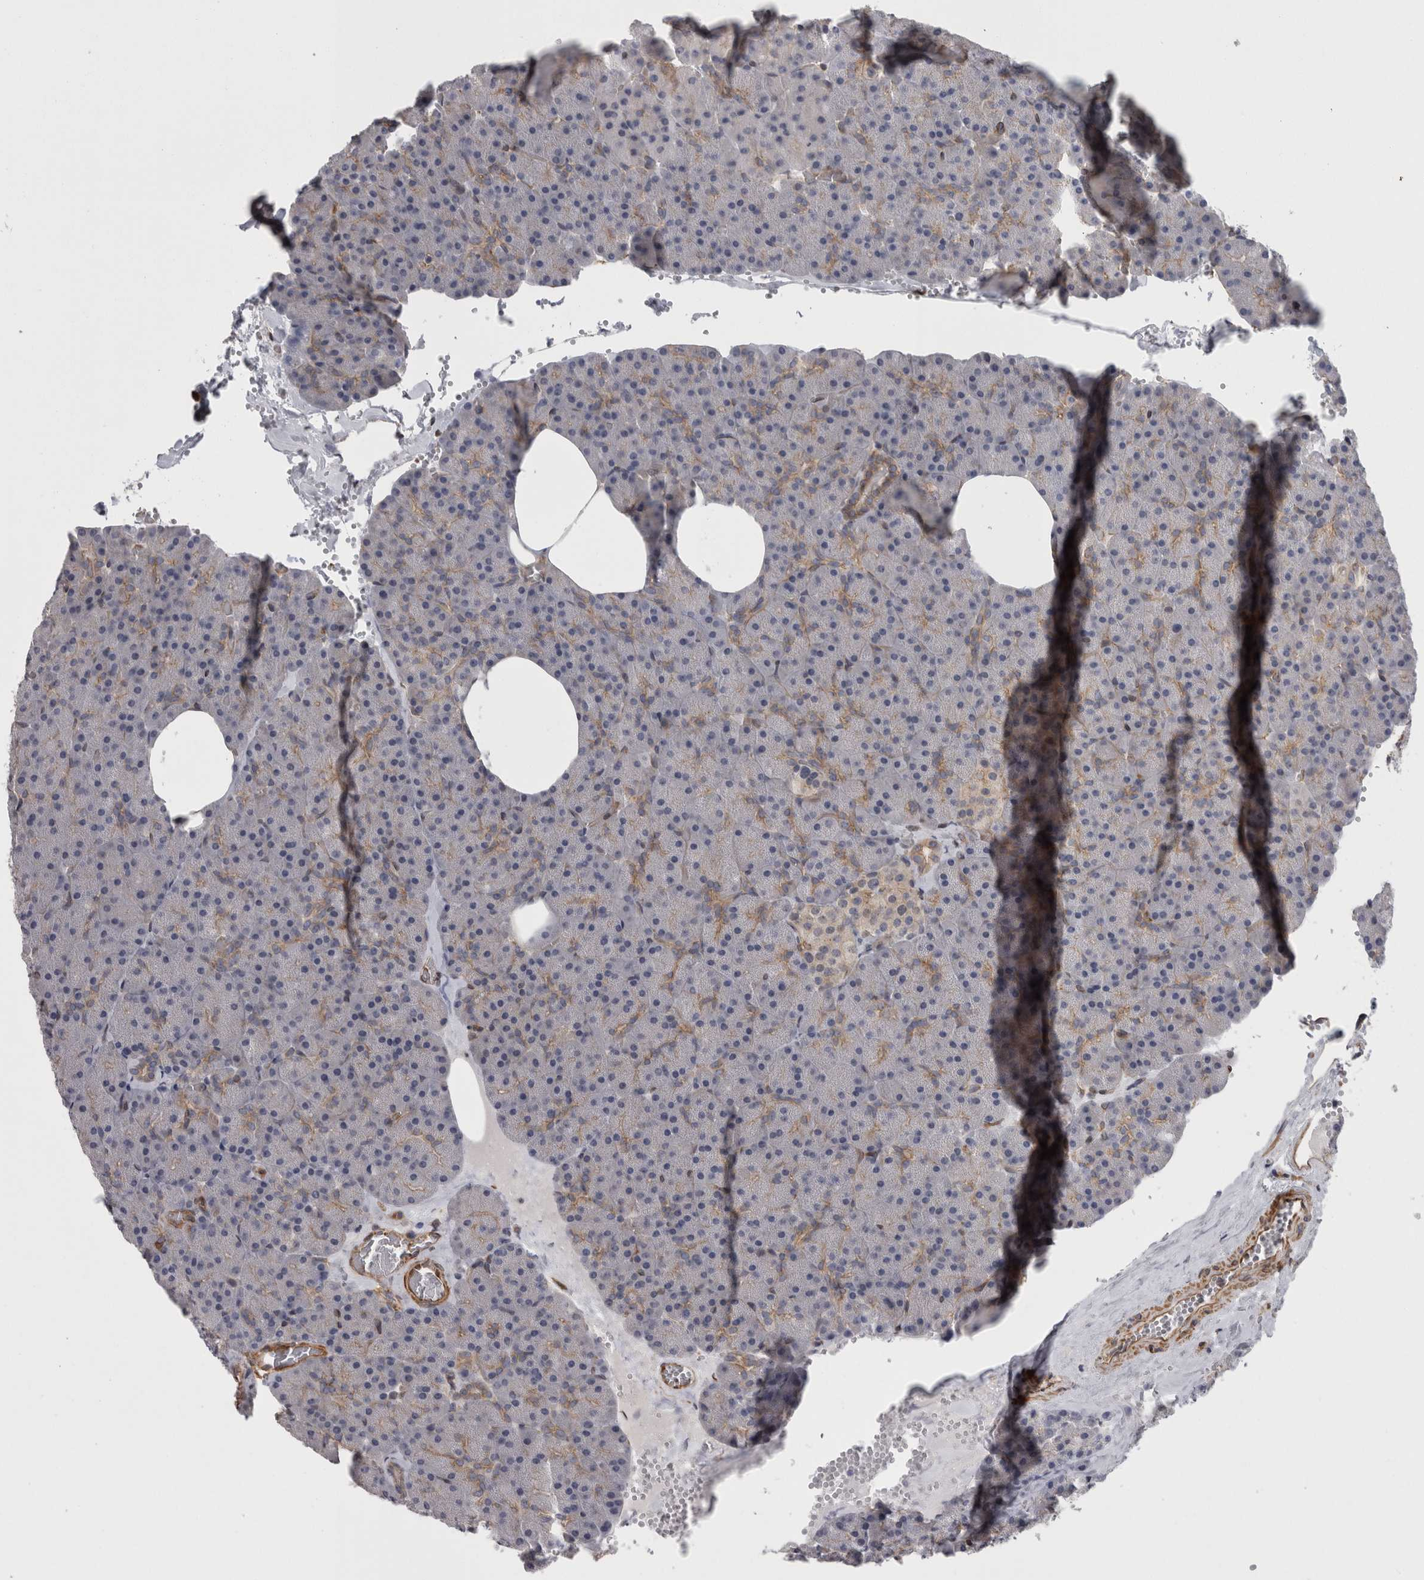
{"staining": {"intensity": "moderate", "quantity": "<25%", "location": "cytoplasmic/membranous"}, "tissue": "pancreas", "cell_type": "Exocrine glandular cells", "image_type": "normal", "snomed": [{"axis": "morphology", "description": "Normal tissue, NOS"}, {"axis": "morphology", "description": "Carcinoid, malignant, NOS"}, {"axis": "topography", "description": "Pancreas"}], "caption": "Protein staining exhibits moderate cytoplasmic/membranous expression in approximately <25% of exocrine glandular cells in unremarkable pancreas. Nuclei are stained in blue.", "gene": "RMDN1", "patient": {"sex": "female", "age": 35}}